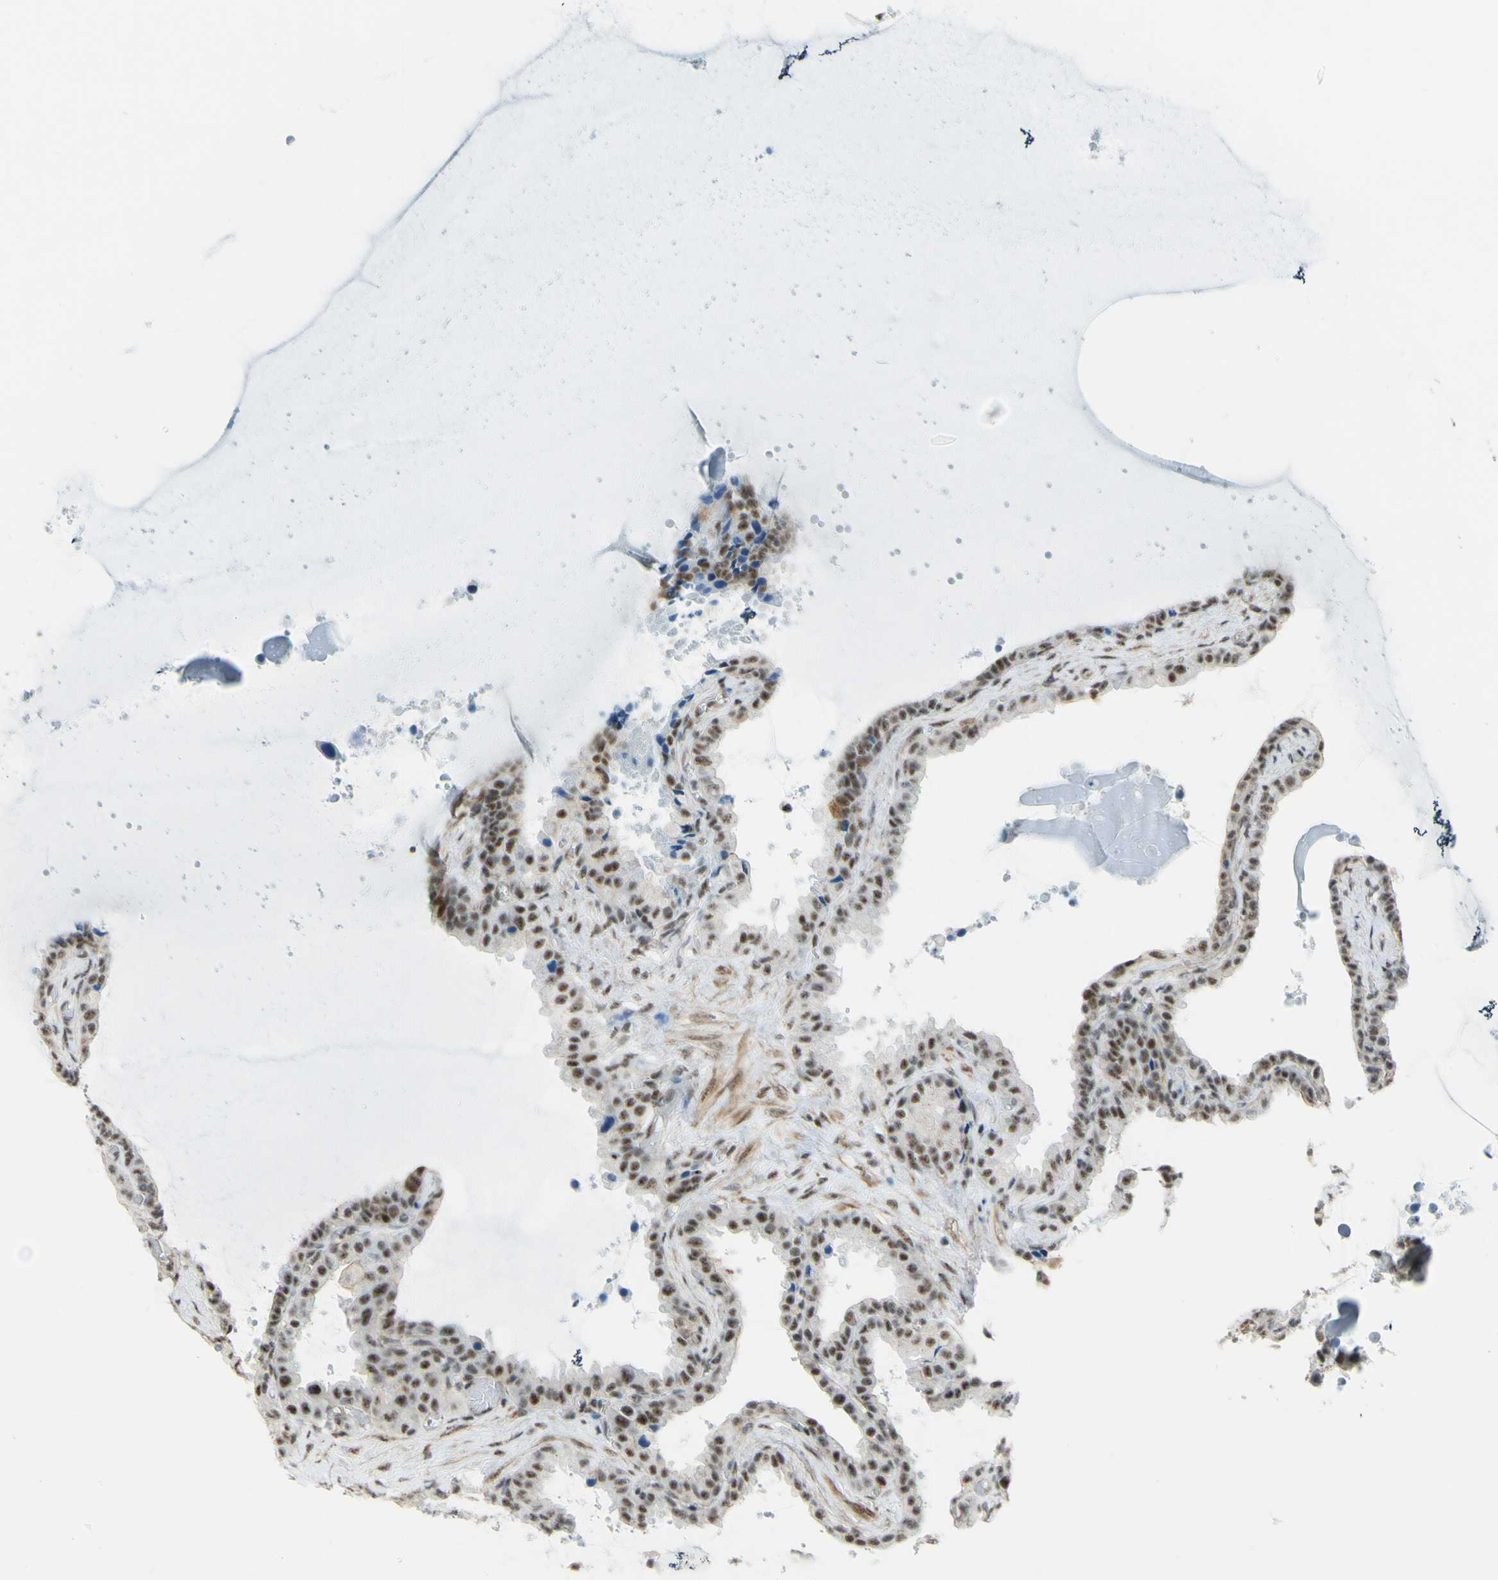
{"staining": {"intensity": "strong", "quantity": ">75%", "location": "nuclear"}, "tissue": "seminal vesicle", "cell_type": "Glandular cells", "image_type": "normal", "snomed": [{"axis": "morphology", "description": "Normal tissue, NOS"}, {"axis": "topography", "description": "Seminal veicle"}], "caption": "Immunohistochemistry (IHC) photomicrograph of benign seminal vesicle: seminal vesicle stained using immunohistochemistry (IHC) demonstrates high levels of strong protein expression localized specifically in the nuclear of glandular cells, appearing as a nuclear brown color.", "gene": "SAP18", "patient": {"sex": "male", "age": 46}}